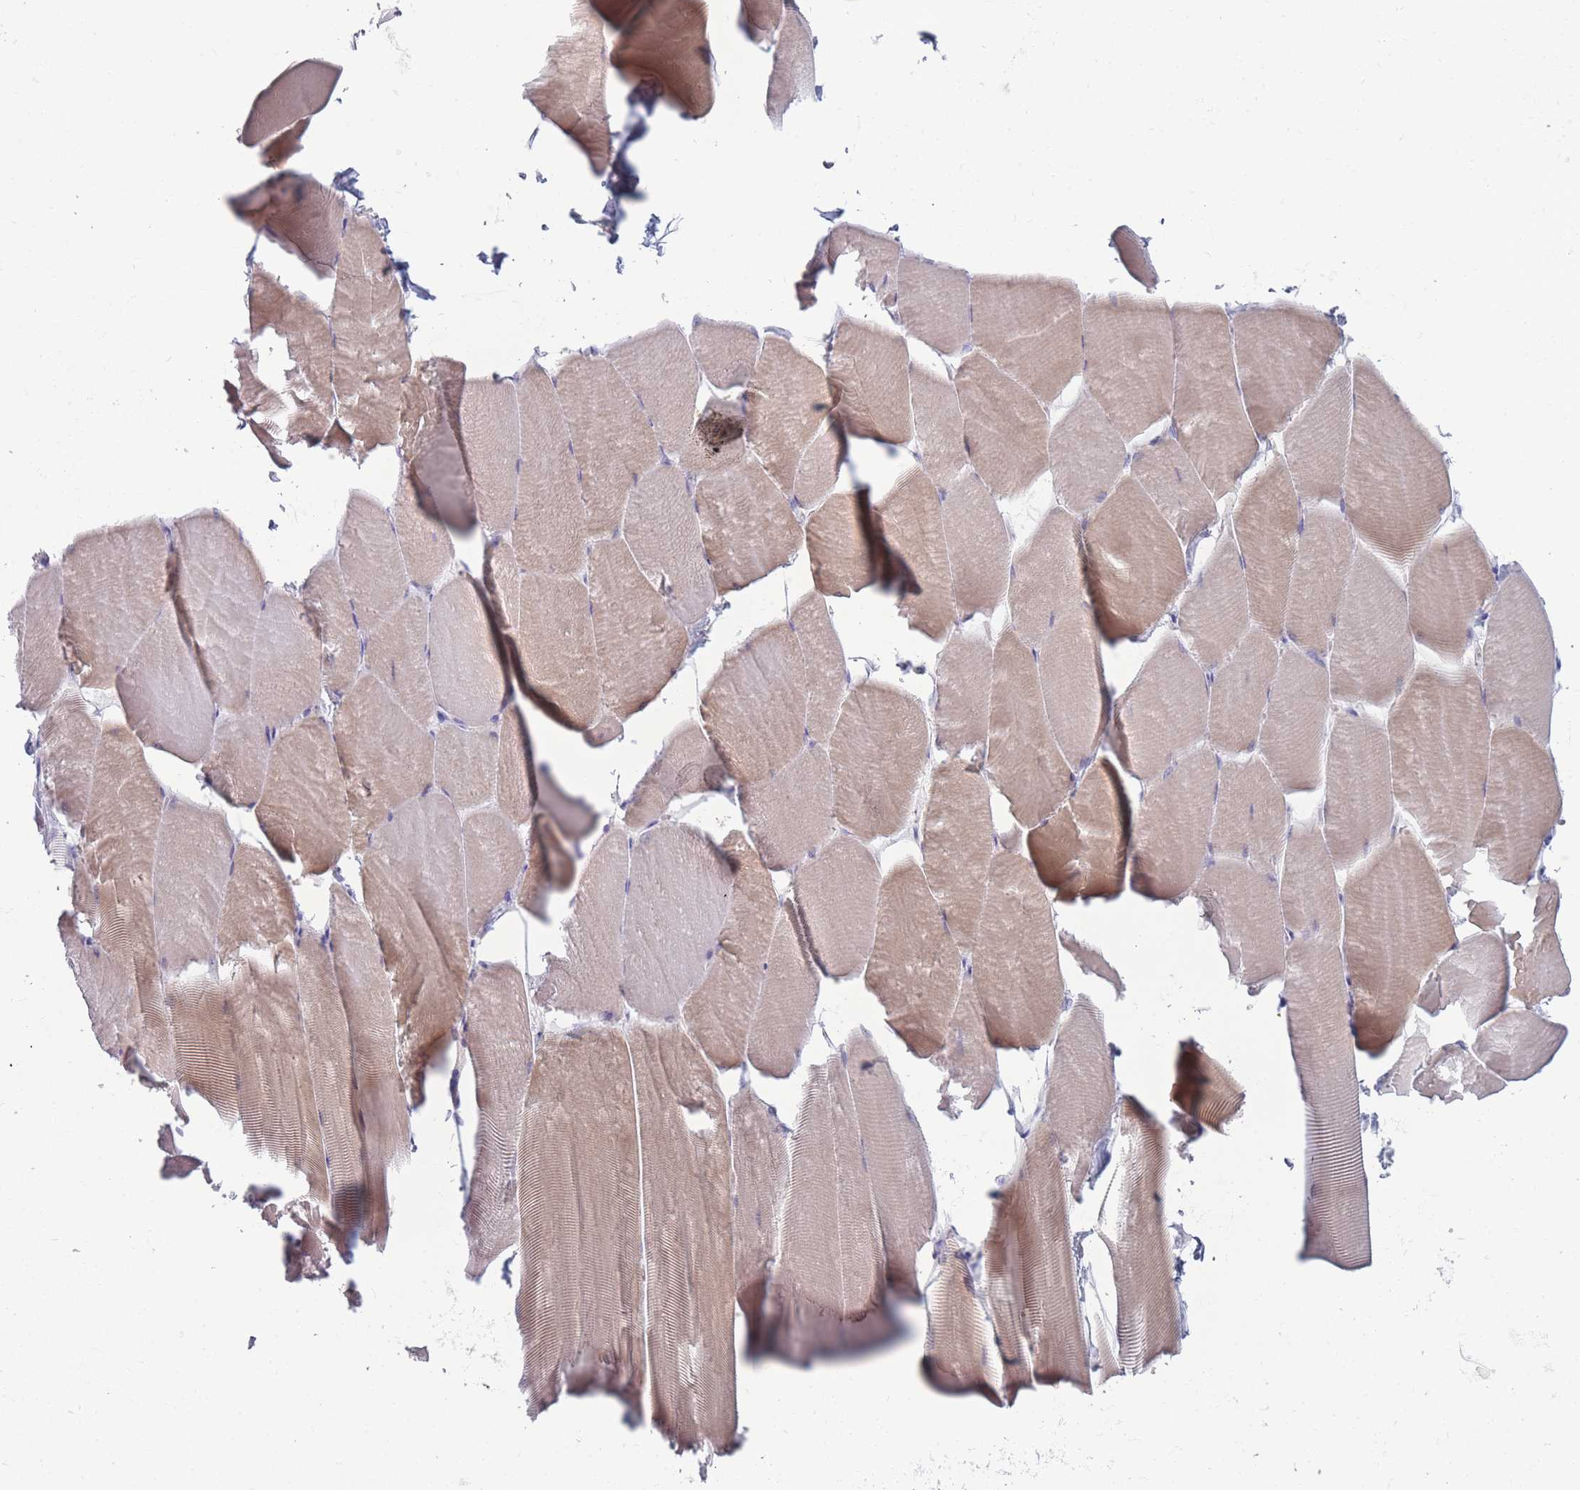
{"staining": {"intensity": "weak", "quantity": "25%-75%", "location": "cytoplasmic/membranous"}, "tissue": "skeletal muscle", "cell_type": "Myocytes", "image_type": "normal", "snomed": [{"axis": "morphology", "description": "Normal tissue, NOS"}, {"axis": "topography", "description": "Skeletal muscle"}], "caption": "Weak cytoplasmic/membranous expression for a protein is appreciated in approximately 25%-75% of myocytes of normal skeletal muscle using immunohistochemistry (IHC).", "gene": "ROS1", "patient": {"sex": "male", "age": 25}}